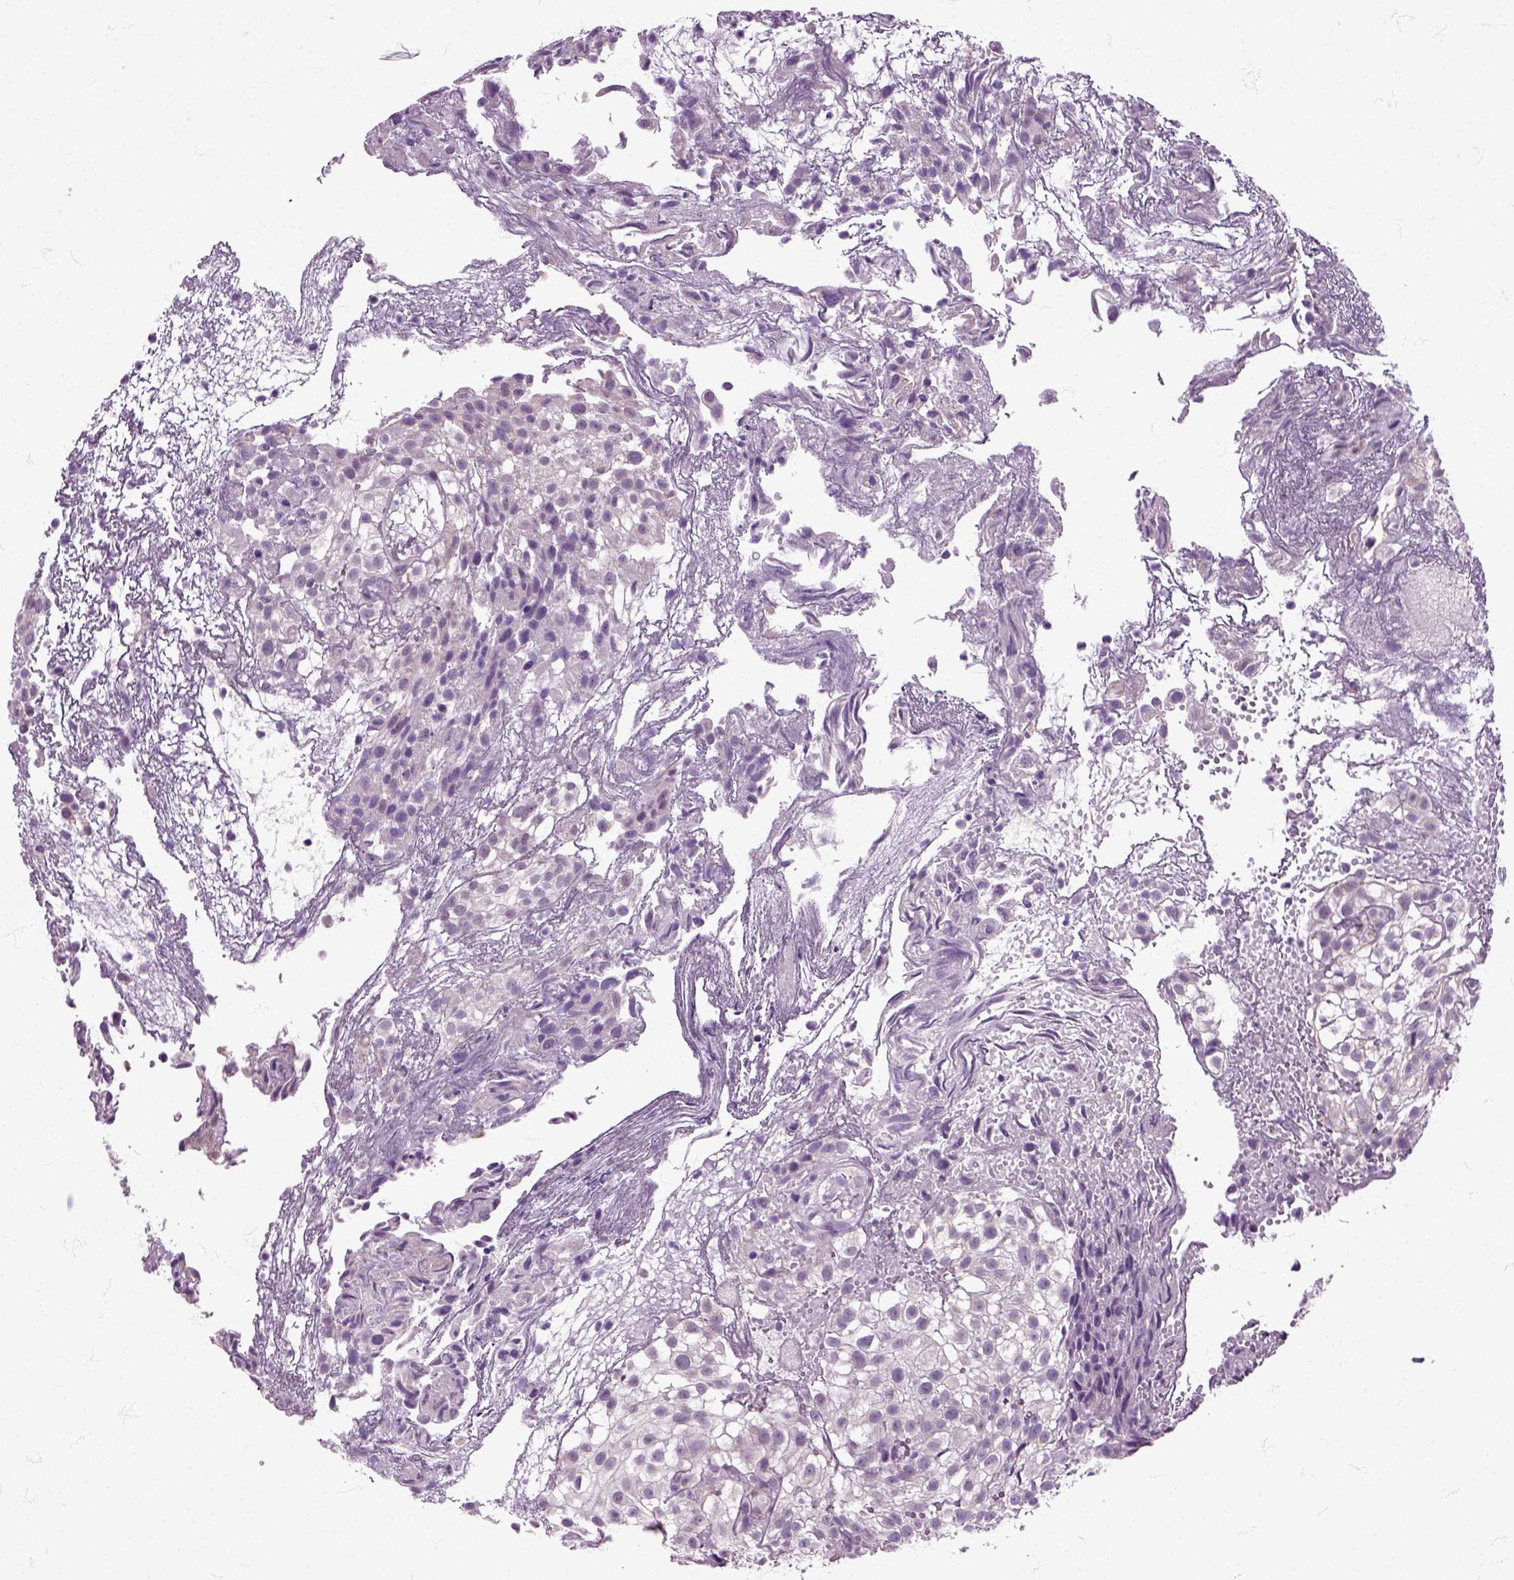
{"staining": {"intensity": "negative", "quantity": "none", "location": "none"}, "tissue": "urothelial cancer", "cell_type": "Tumor cells", "image_type": "cancer", "snomed": [{"axis": "morphology", "description": "Urothelial carcinoma, High grade"}, {"axis": "topography", "description": "Urinary bladder"}], "caption": "DAB (3,3'-diaminobenzidine) immunohistochemical staining of high-grade urothelial carcinoma exhibits no significant staining in tumor cells. The staining was performed using DAB (3,3'-diaminobenzidine) to visualize the protein expression in brown, while the nuclei were stained in blue with hematoxylin (Magnification: 20x).", "gene": "HSPA2", "patient": {"sex": "male", "age": 56}}